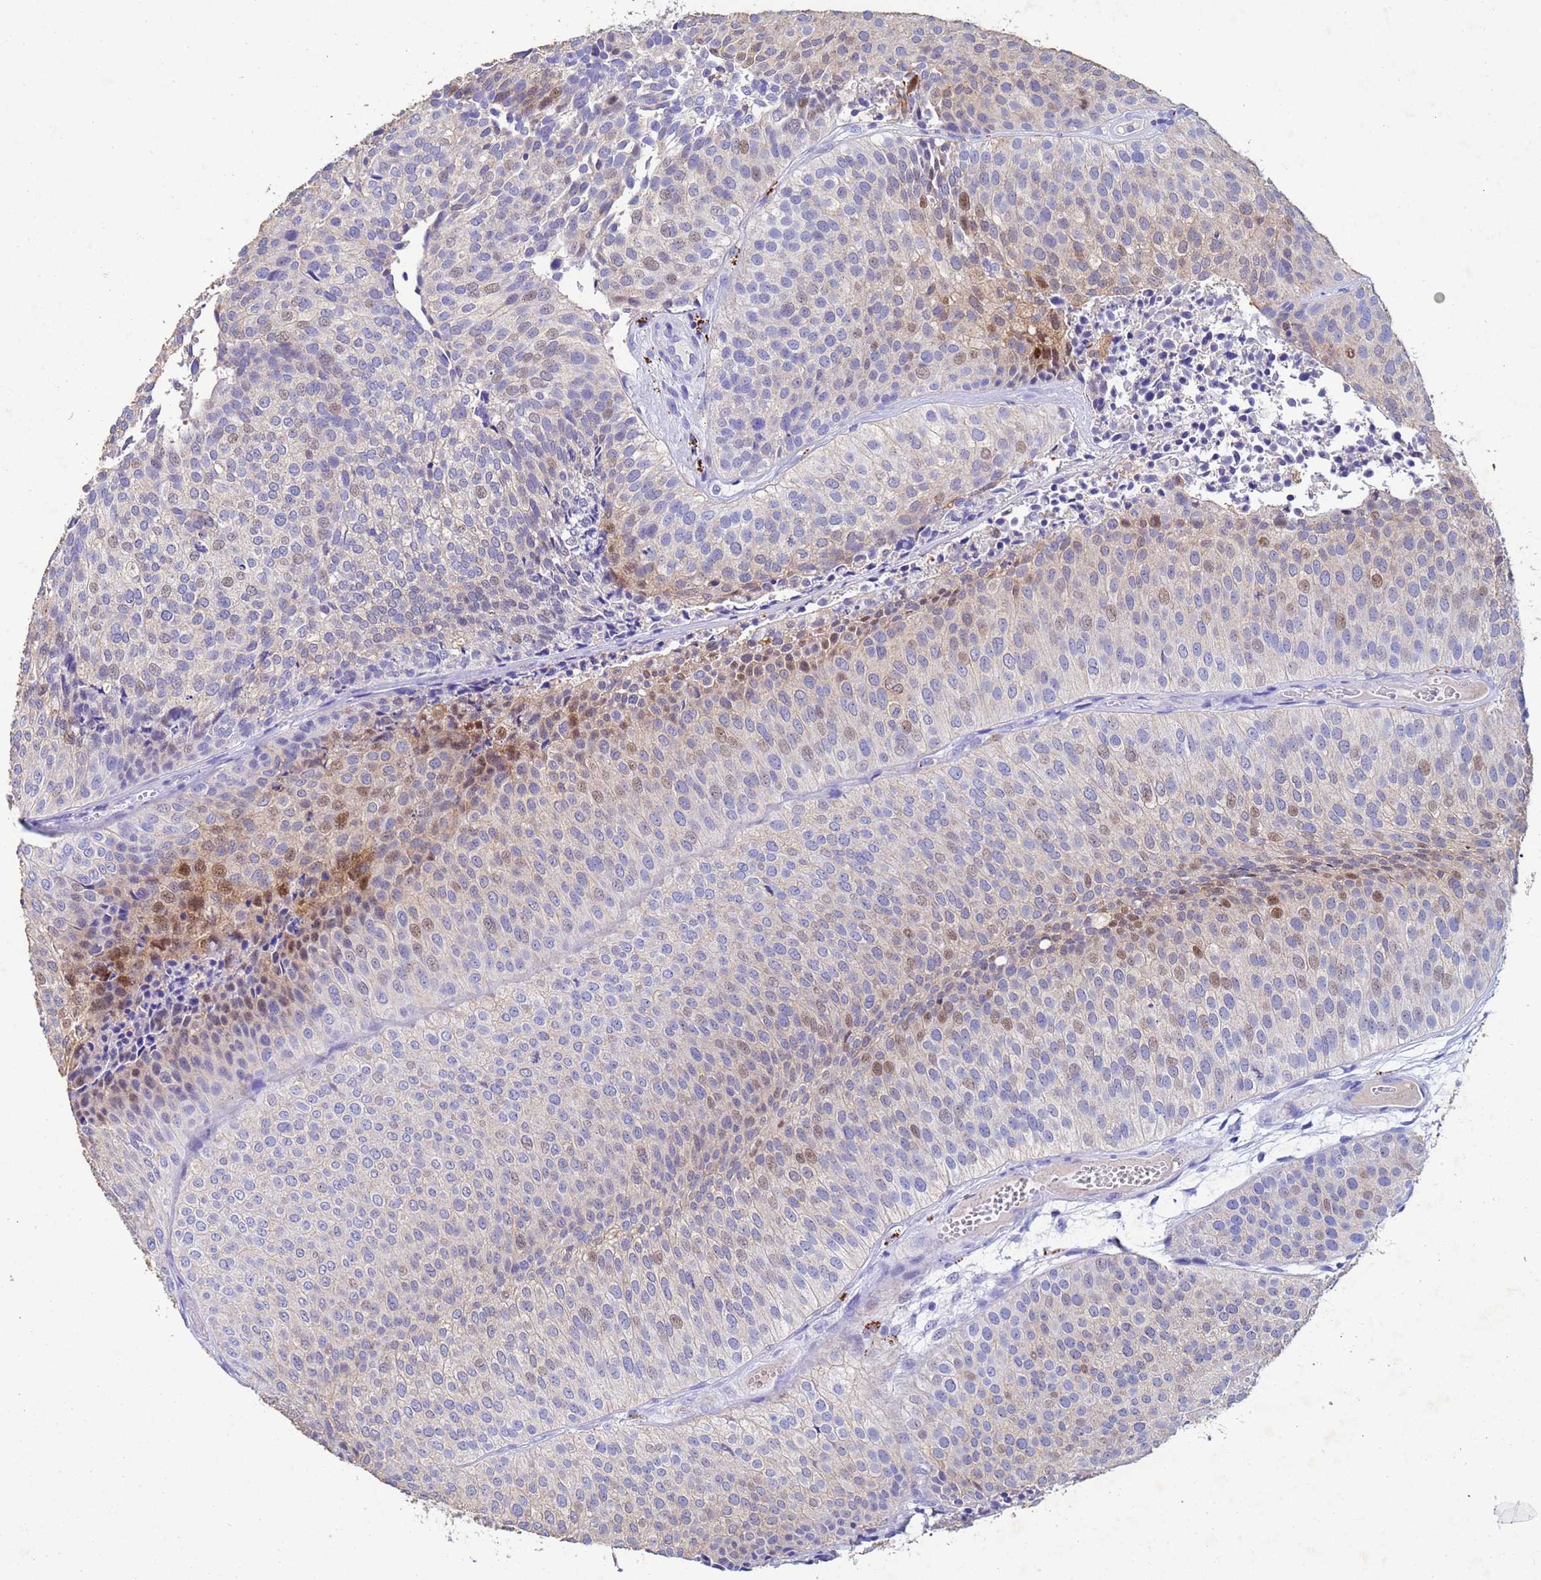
{"staining": {"intensity": "moderate", "quantity": "<25%", "location": "nuclear"}, "tissue": "urothelial cancer", "cell_type": "Tumor cells", "image_type": "cancer", "snomed": [{"axis": "morphology", "description": "Urothelial carcinoma, Low grade"}, {"axis": "topography", "description": "Urinary bladder"}], "caption": "A photomicrograph of human urothelial cancer stained for a protein exhibits moderate nuclear brown staining in tumor cells.", "gene": "CSTB", "patient": {"sex": "male", "age": 84}}